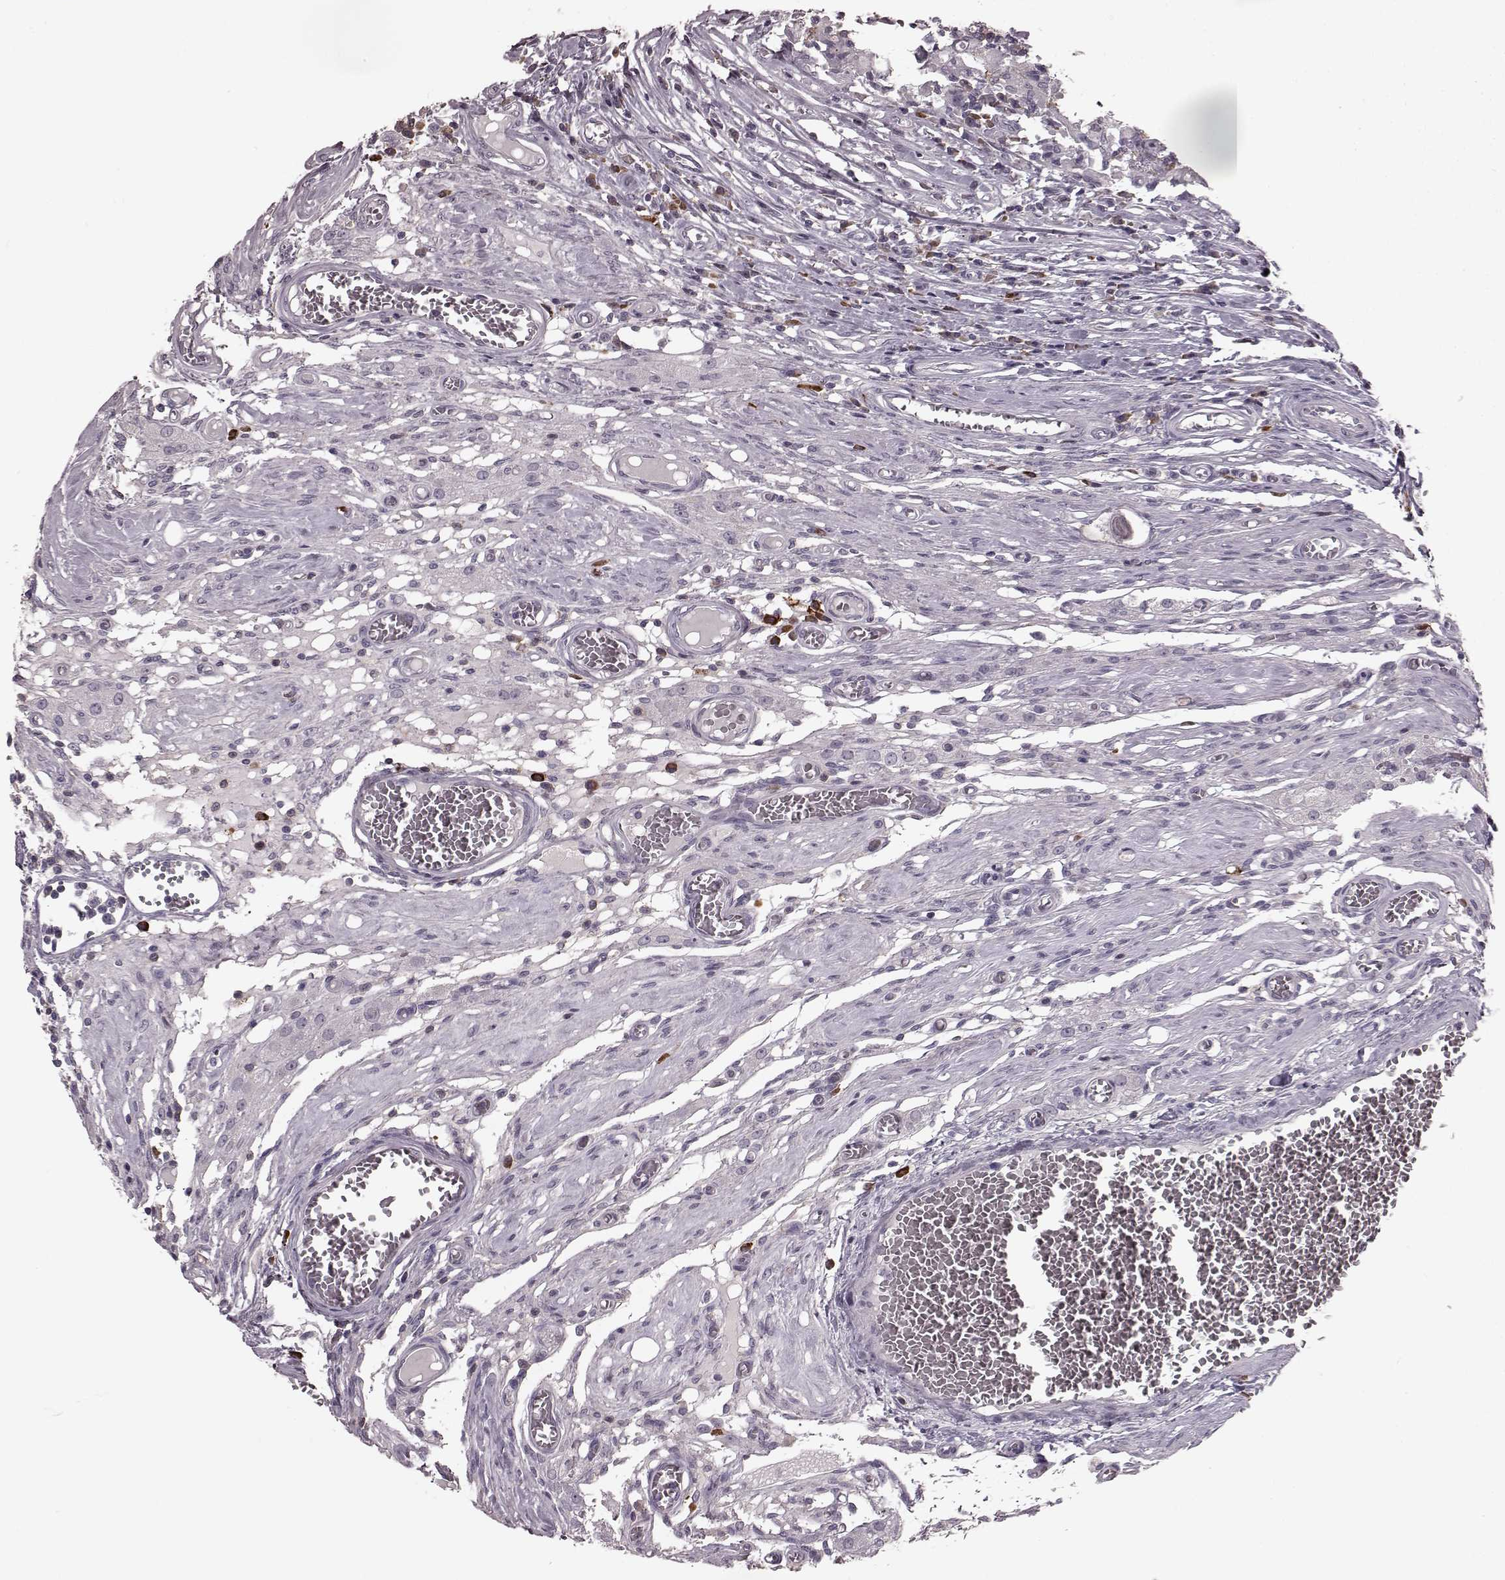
{"staining": {"intensity": "negative", "quantity": "none", "location": "none"}, "tissue": "testis cancer", "cell_type": "Tumor cells", "image_type": "cancer", "snomed": [{"axis": "morphology", "description": "Carcinoma, Embryonal, NOS"}, {"axis": "topography", "description": "Testis"}], "caption": "Immunohistochemistry (IHC) of testis cancer (embryonal carcinoma) displays no positivity in tumor cells.", "gene": "CD28", "patient": {"sex": "male", "age": 36}}